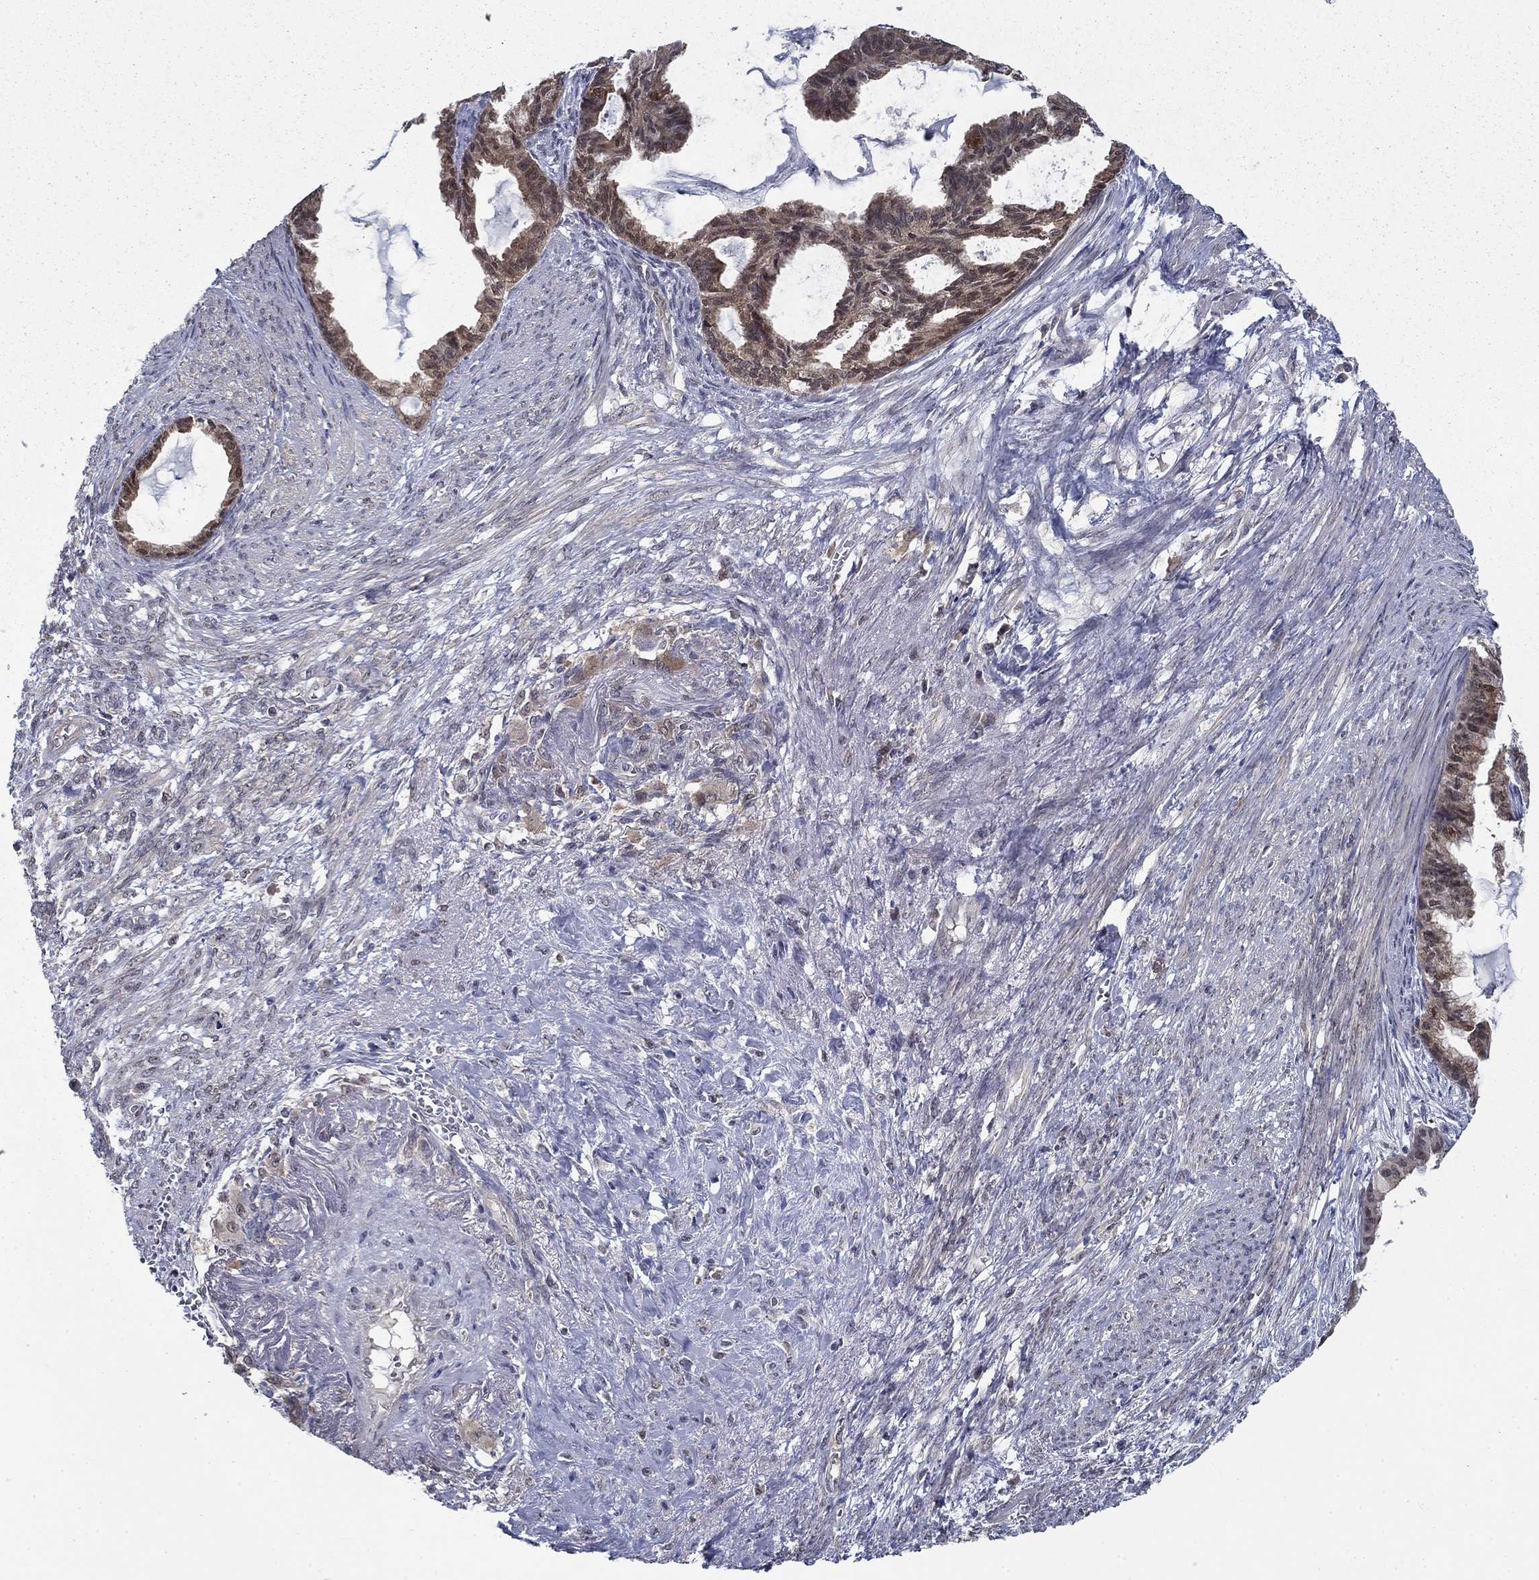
{"staining": {"intensity": "weak", "quantity": "25%-75%", "location": "cytoplasmic/membranous"}, "tissue": "endometrial cancer", "cell_type": "Tumor cells", "image_type": "cancer", "snomed": [{"axis": "morphology", "description": "Adenocarcinoma, NOS"}, {"axis": "topography", "description": "Endometrium"}], "caption": "This image demonstrates immunohistochemistry (IHC) staining of endometrial cancer (adenocarcinoma), with low weak cytoplasmic/membranous staining in about 25%-75% of tumor cells.", "gene": "NIT2", "patient": {"sex": "female", "age": 86}}